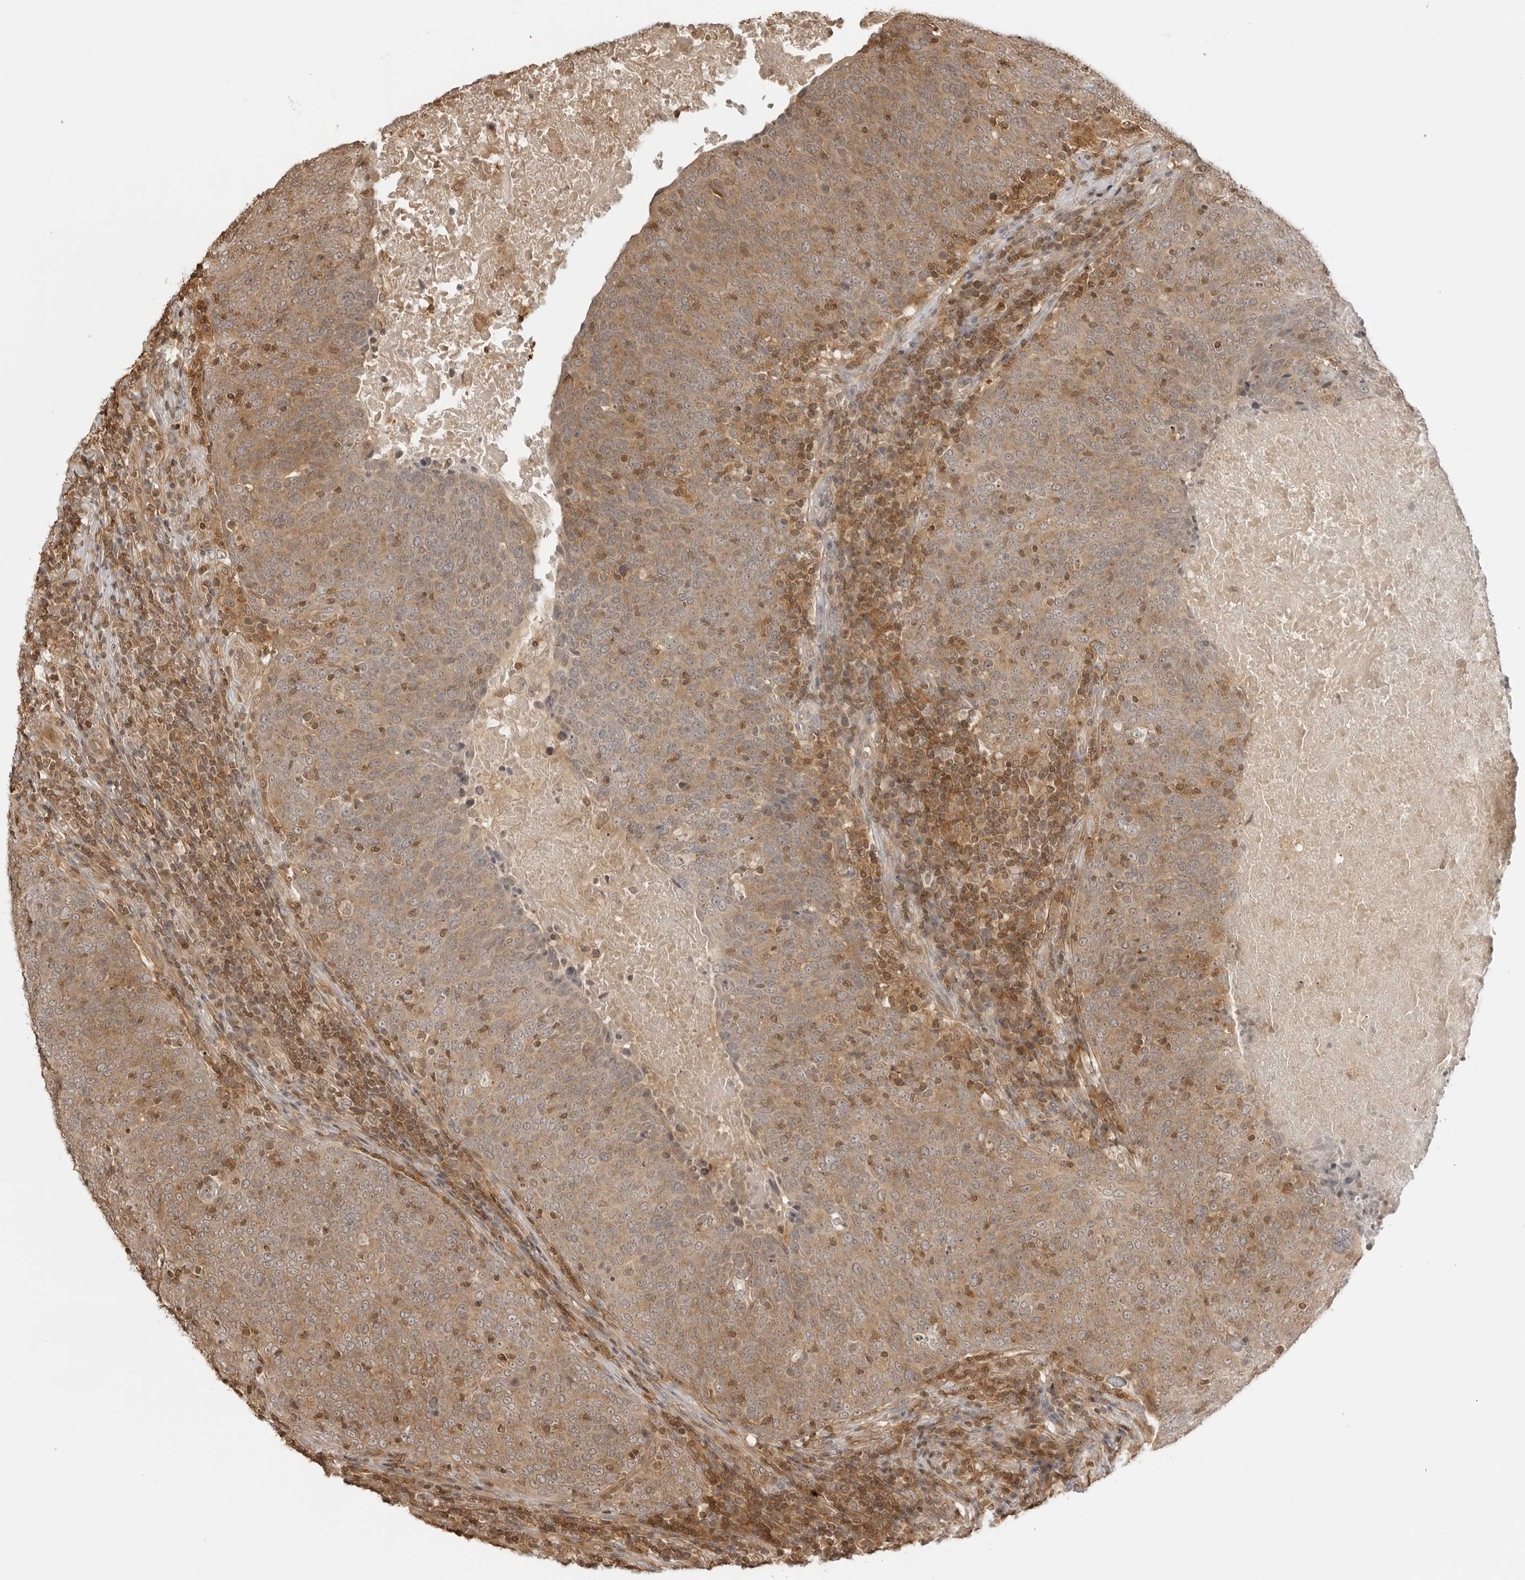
{"staining": {"intensity": "moderate", "quantity": "25%-75%", "location": "cytoplasmic/membranous"}, "tissue": "head and neck cancer", "cell_type": "Tumor cells", "image_type": "cancer", "snomed": [{"axis": "morphology", "description": "Squamous cell carcinoma, NOS"}, {"axis": "morphology", "description": "Squamous cell carcinoma, metastatic, NOS"}, {"axis": "topography", "description": "Lymph node"}, {"axis": "topography", "description": "Head-Neck"}], "caption": "This photomicrograph exhibits head and neck metastatic squamous cell carcinoma stained with immunohistochemistry (IHC) to label a protein in brown. The cytoplasmic/membranous of tumor cells show moderate positivity for the protein. Nuclei are counter-stained blue.", "gene": "IKBKE", "patient": {"sex": "male", "age": 62}}